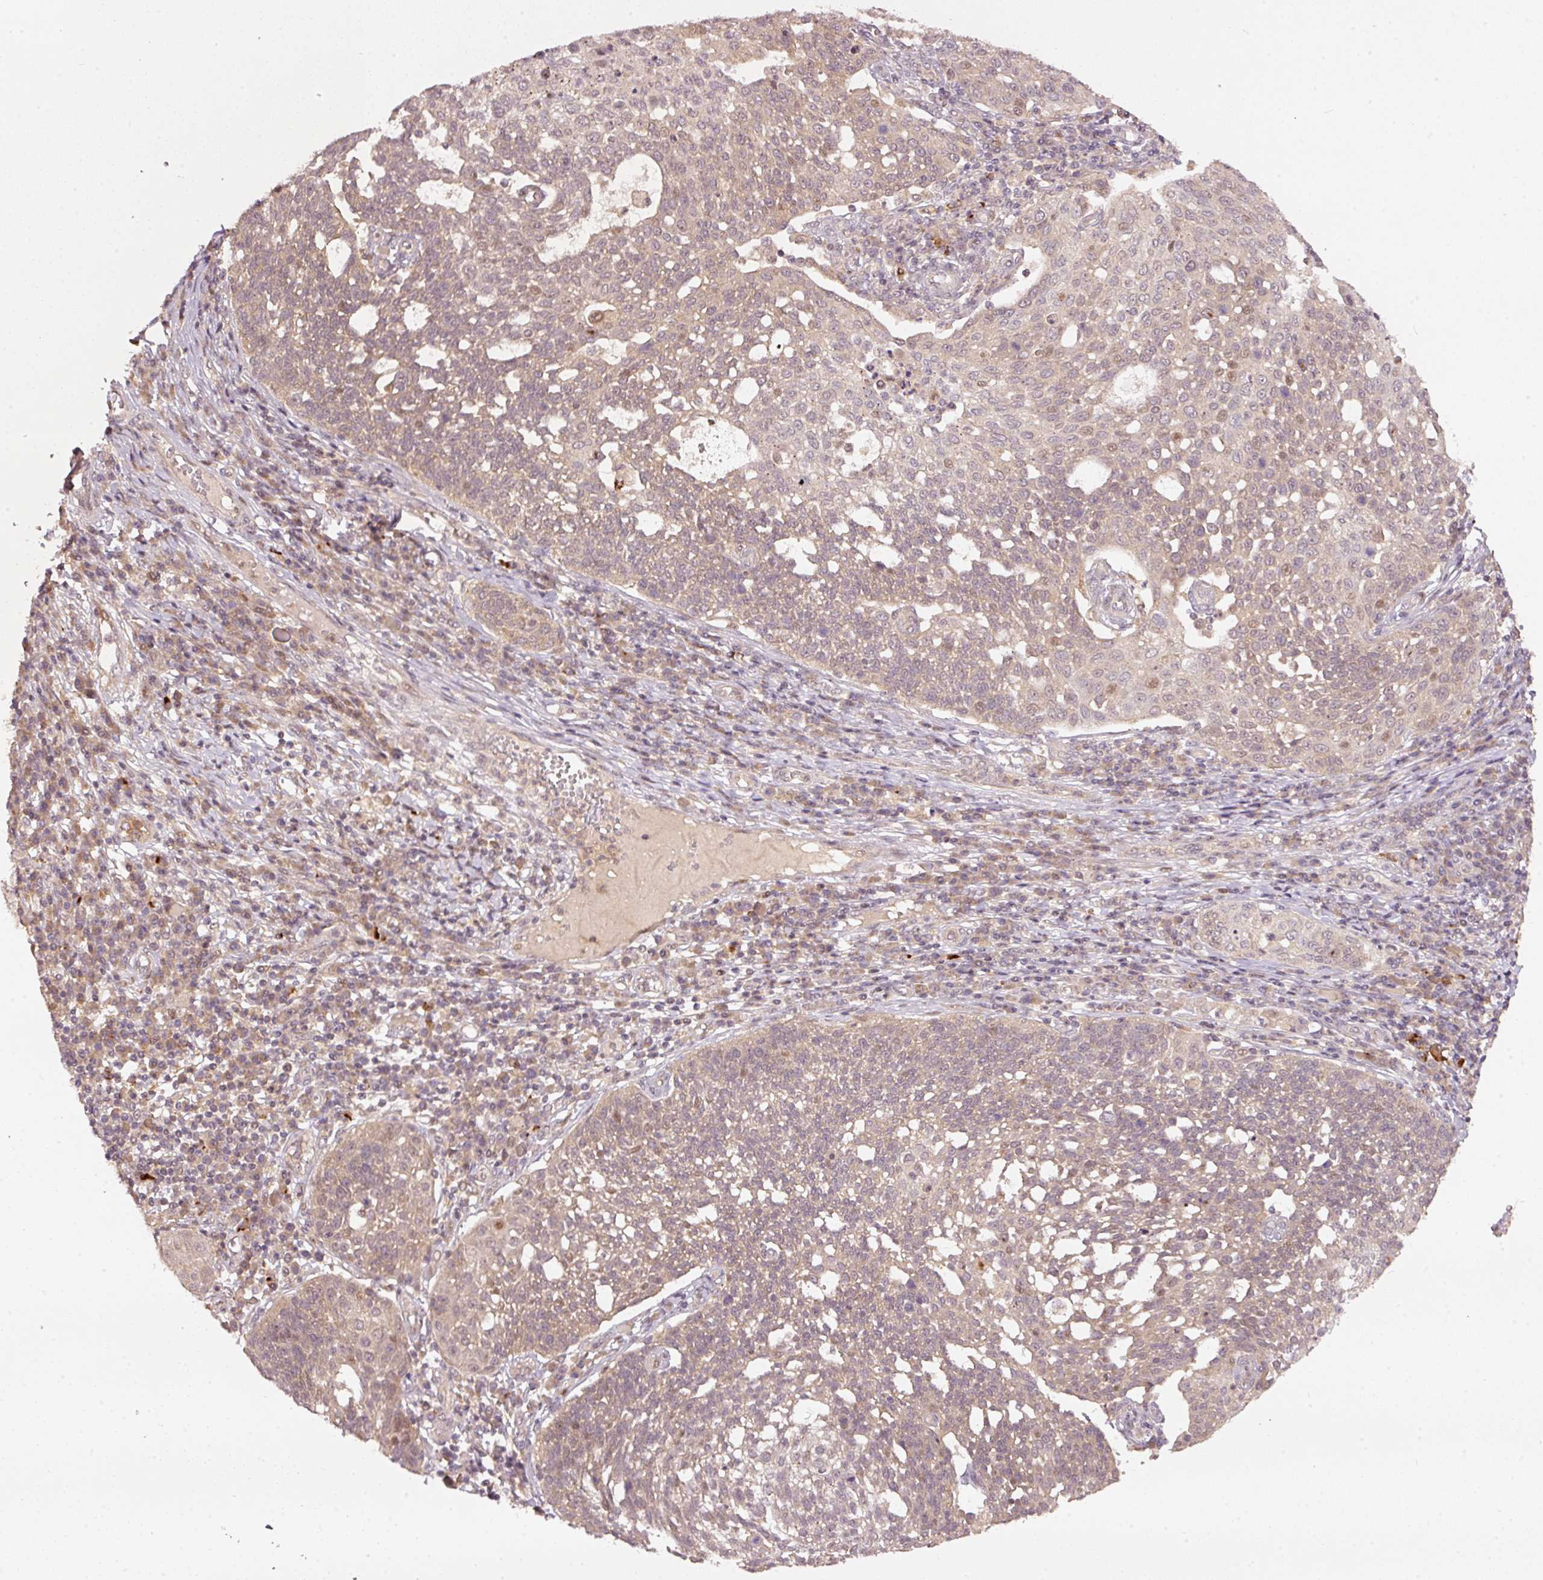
{"staining": {"intensity": "weak", "quantity": "25%-75%", "location": "cytoplasmic/membranous,nuclear"}, "tissue": "cervical cancer", "cell_type": "Tumor cells", "image_type": "cancer", "snomed": [{"axis": "morphology", "description": "Squamous cell carcinoma, NOS"}, {"axis": "topography", "description": "Cervix"}], "caption": "A brown stain shows weak cytoplasmic/membranous and nuclear expression of a protein in human cervical squamous cell carcinoma tumor cells. (Stains: DAB in brown, nuclei in blue, Microscopy: brightfield microscopy at high magnification).", "gene": "PCDHB1", "patient": {"sex": "female", "age": 34}}